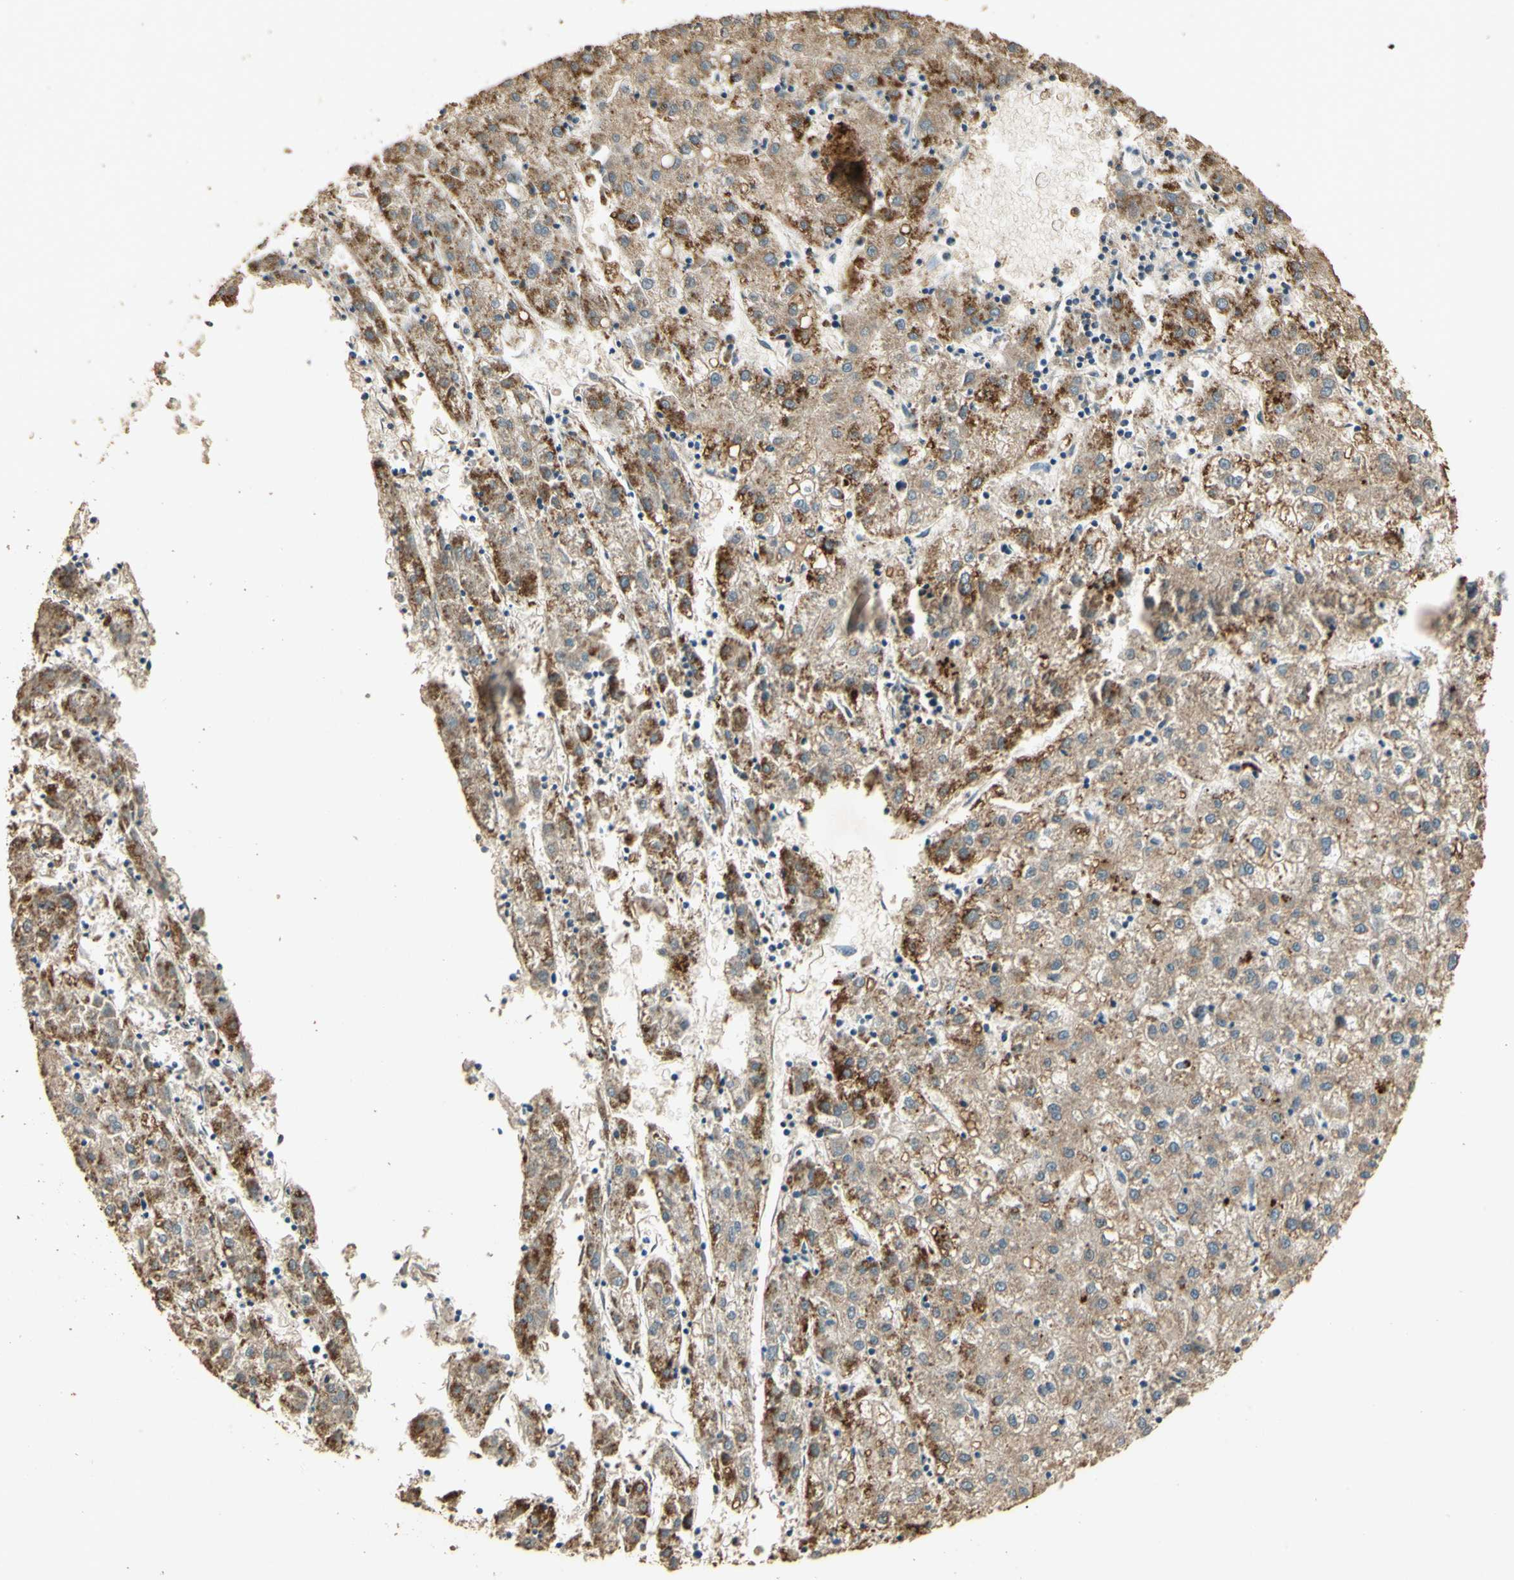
{"staining": {"intensity": "moderate", "quantity": ">75%", "location": "cytoplasmic/membranous"}, "tissue": "liver cancer", "cell_type": "Tumor cells", "image_type": "cancer", "snomed": [{"axis": "morphology", "description": "Carcinoma, Hepatocellular, NOS"}, {"axis": "topography", "description": "Liver"}], "caption": "Protein expression analysis of human liver cancer (hepatocellular carcinoma) reveals moderate cytoplasmic/membranous expression in approximately >75% of tumor cells. (DAB IHC with brightfield microscopy, high magnification).", "gene": "ARHGEF17", "patient": {"sex": "male", "age": 72}}